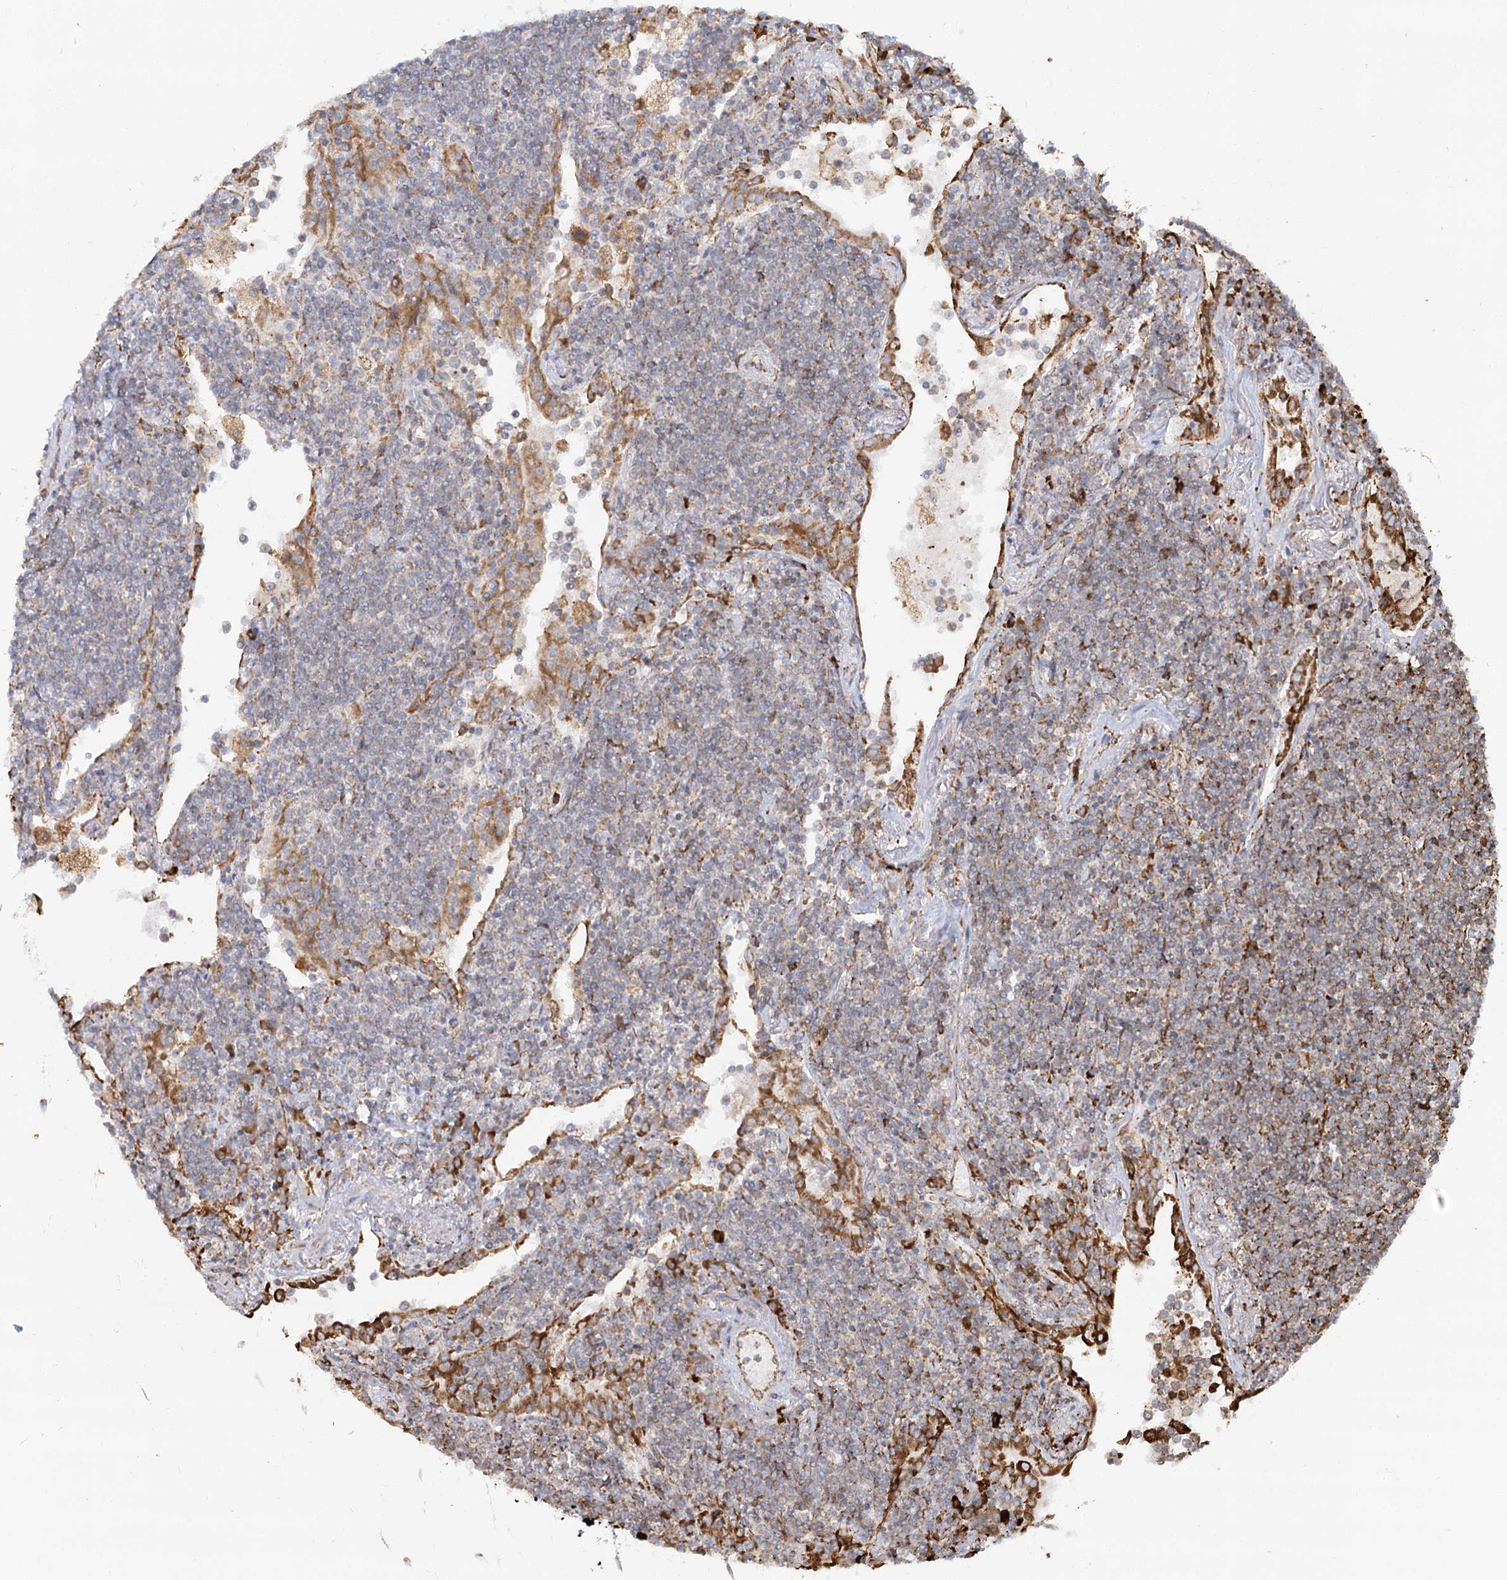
{"staining": {"intensity": "negative", "quantity": "none", "location": "none"}, "tissue": "lymphoma", "cell_type": "Tumor cells", "image_type": "cancer", "snomed": [{"axis": "morphology", "description": "Malignant lymphoma, non-Hodgkin's type, Low grade"}, {"axis": "topography", "description": "Lung"}], "caption": "The image displays no staining of tumor cells in low-grade malignant lymphoma, non-Hodgkin's type. The staining was performed using DAB (3,3'-diaminobenzidine) to visualize the protein expression in brown, while the nuclei were stained in blue with hematoxylin (Magnification: 20x).", "gene": "TAS1R1", "patient": {"sex": "female", "age": 71}}